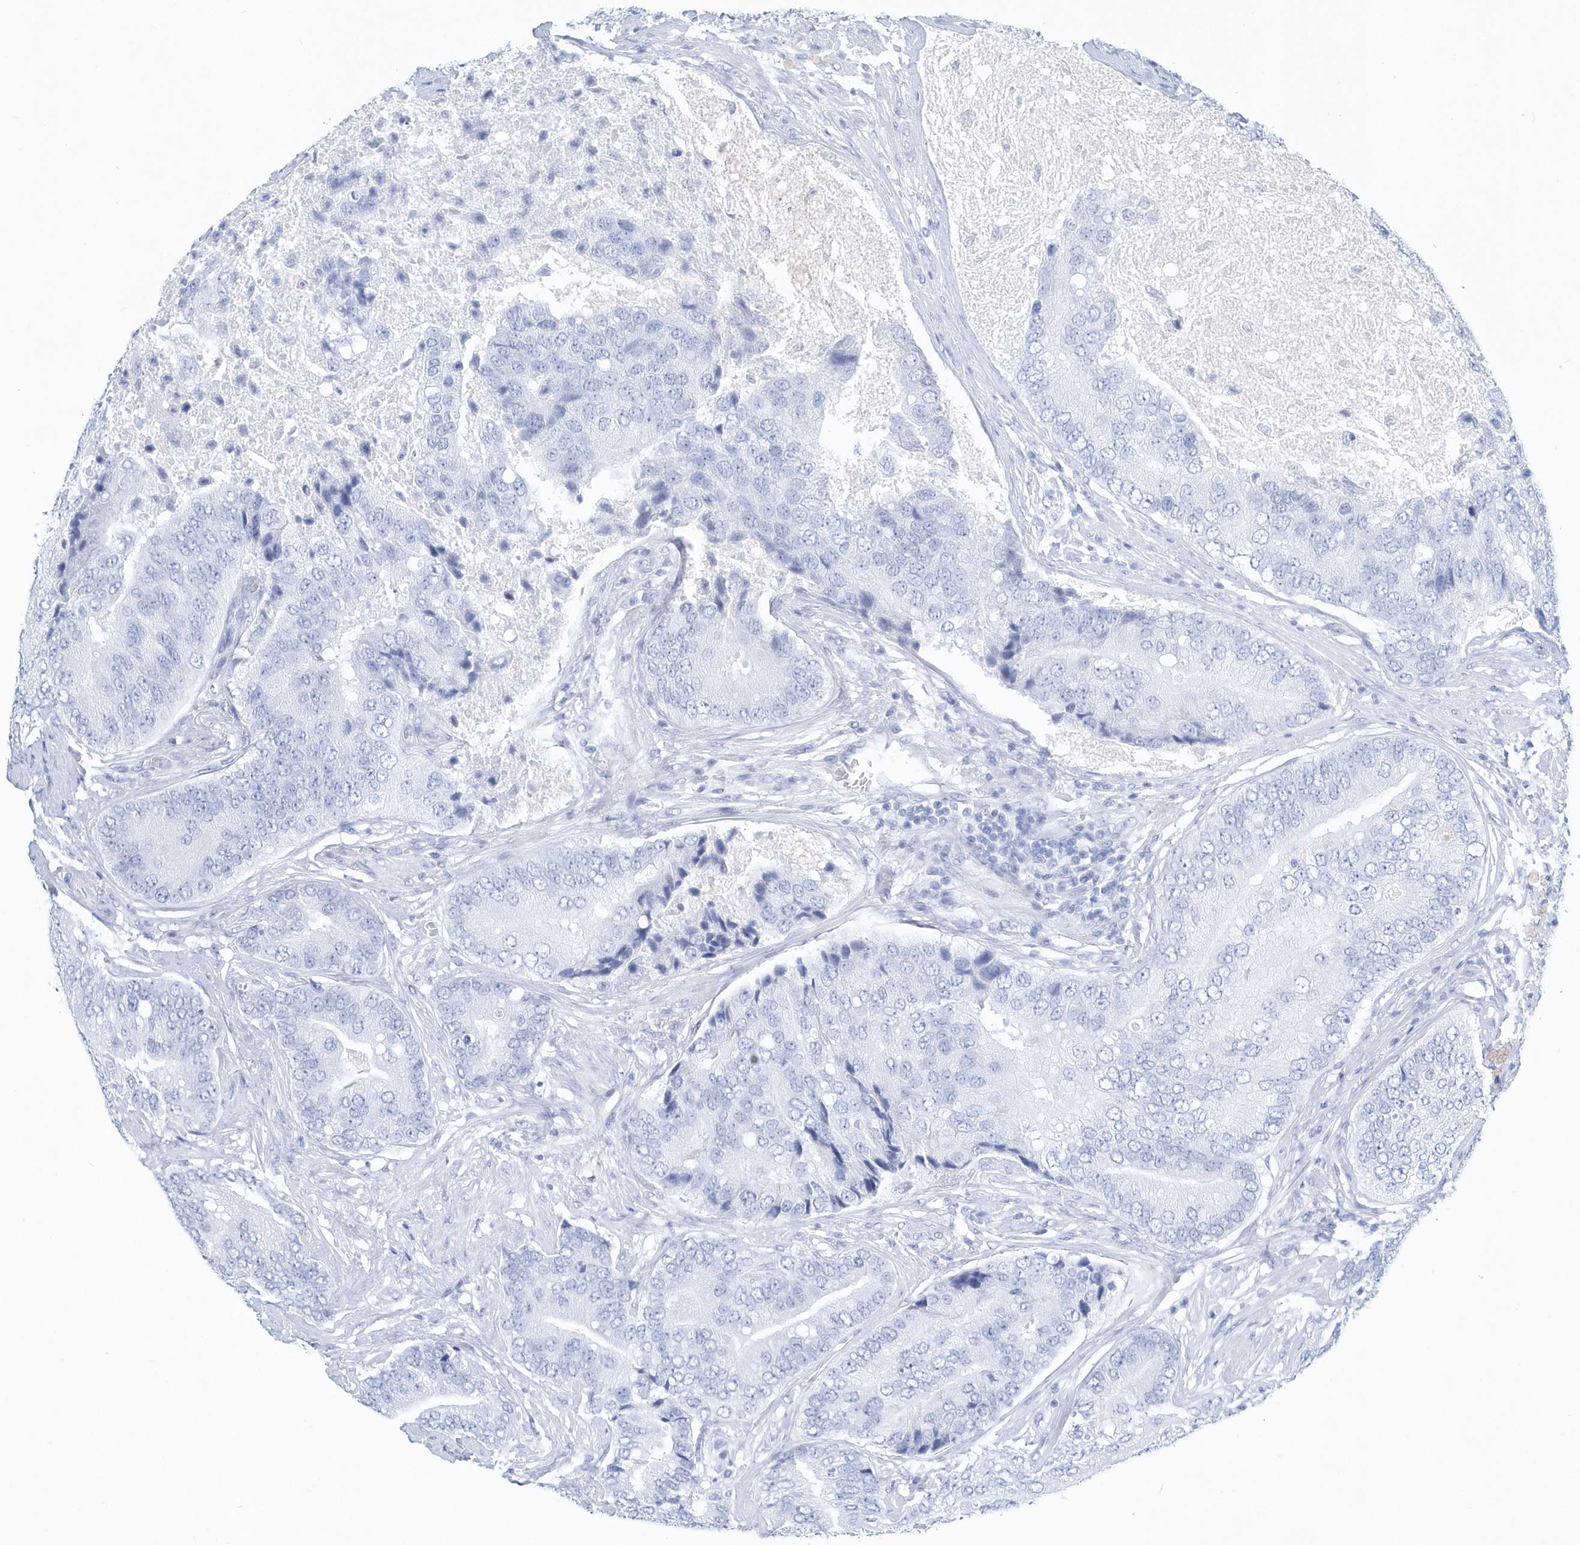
{"staining": {"intensity": "negative", "quantity": "none", "location": "none"}, "tissue": "prostate cancer", "cell_type": "Tumor cells", "image_type": "cancer", "snomed": [{"axis": "morphology", "description": "Adenocarcinoma, High grade"}, {"axis": "topography", "description": "Prostate"}], "caption": "Immunohistochemistry (IHC) image of human prostate high-grade adenocarcinoma stained for a protein (brown), which reveals no positivity in tumor cells.", "gene": "PTPRO", "patient": {"sex": "male", "age": 70}}